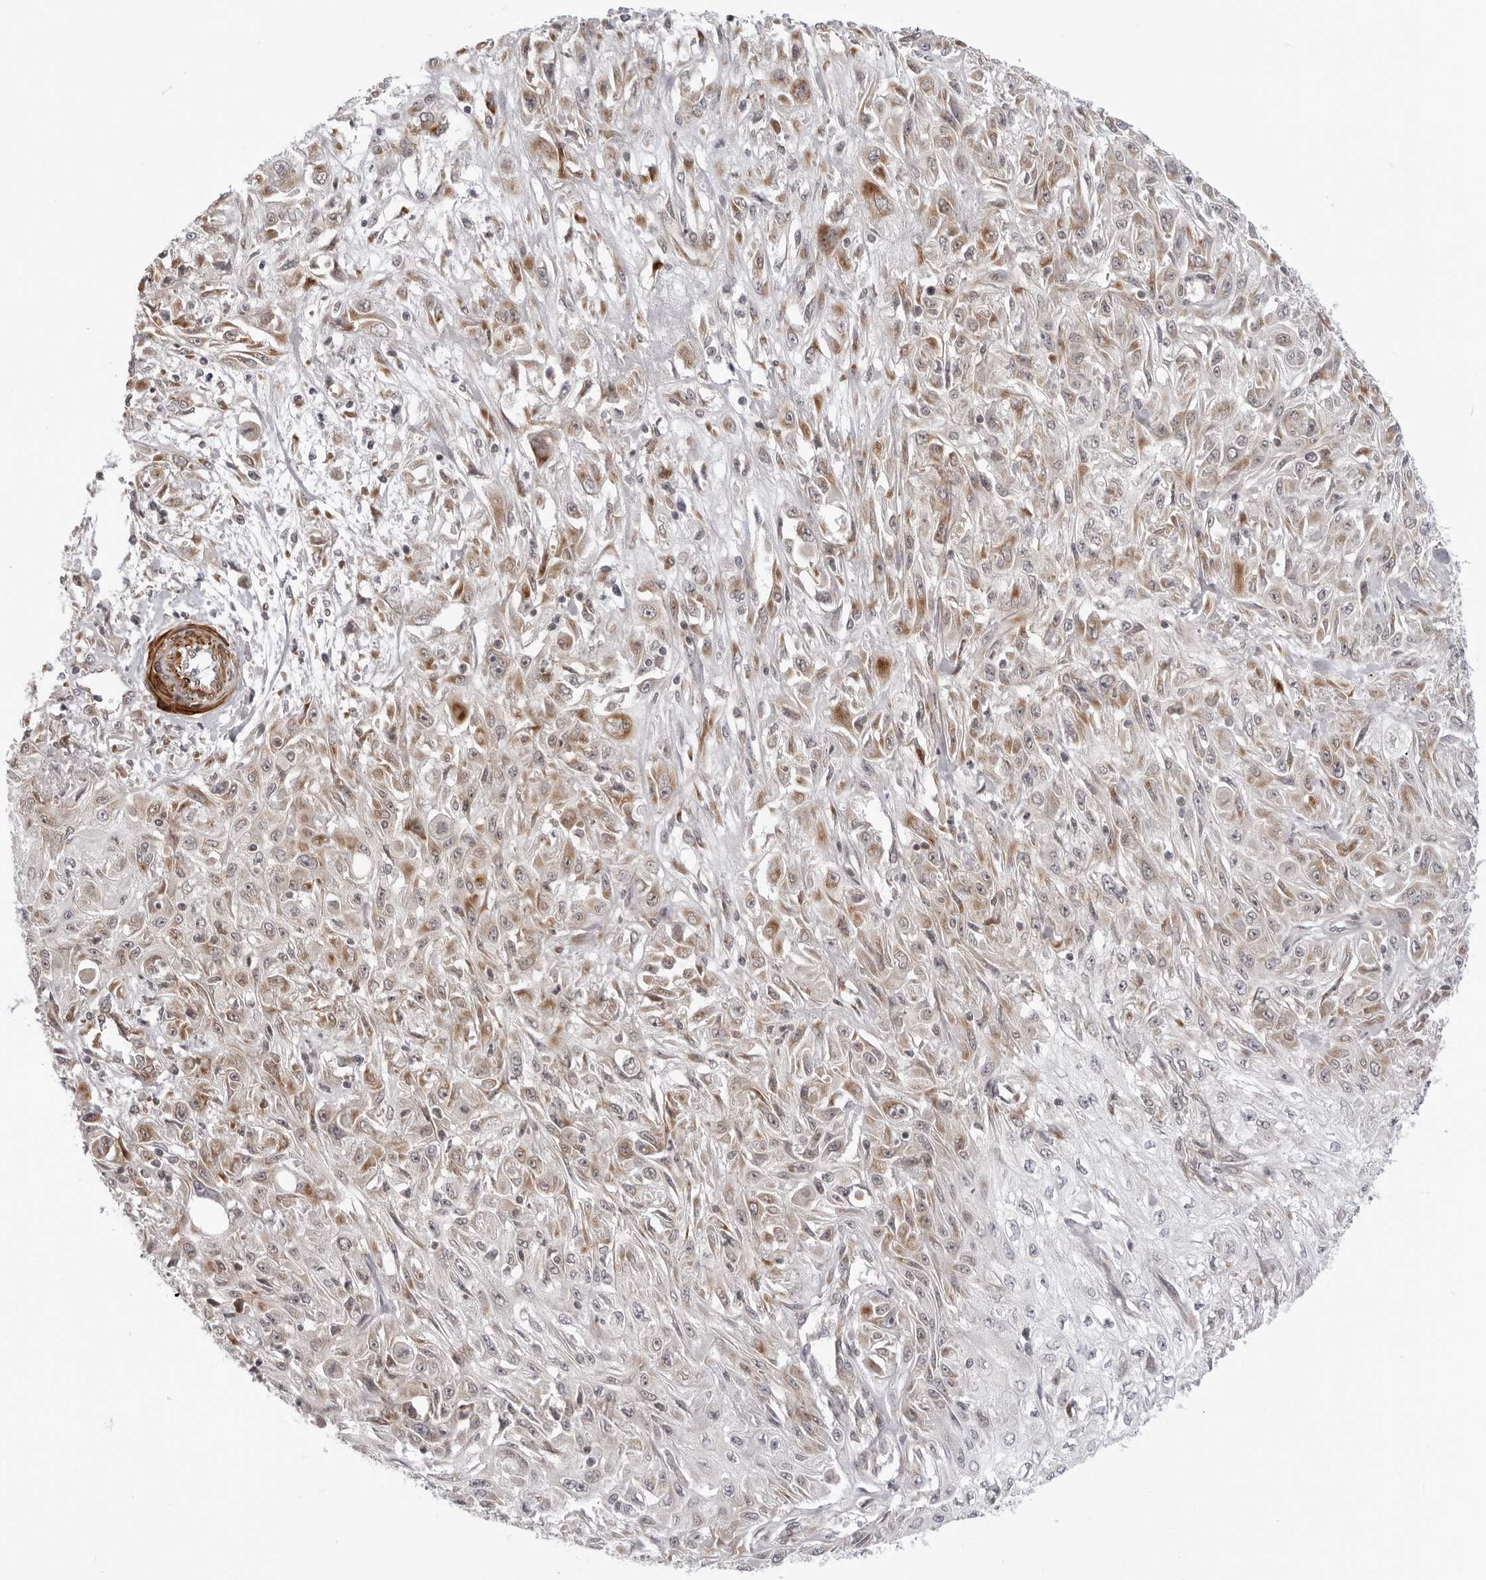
{"staining": {"intensity": "moderate", "quantity": ">75%", "location": "cytoplasmic/membranous"}, "tissue": "skin cancer", "cell_type": "Tumor cells", "image_type": "cancer", "snomed": [{"axis": "morphology", "description": "Squamous cell carcinoma, NOS"}, {"axis": "morphology", "description": "Squamous cell carcinoma, metastatic, NOS"}, {"axis": "topography", "description": "Skin"}, {"axis": "topography", "description": "Lymph node"}], "caption": "IHC (DAB) staining of squamous cell carcinoma (skin) exhibits moderate cytoplasmic/membranous protein expression in about >75% of tumor cells.", "gene": "SRGAP2", "patient": {"sex": "male", "age": 75}}